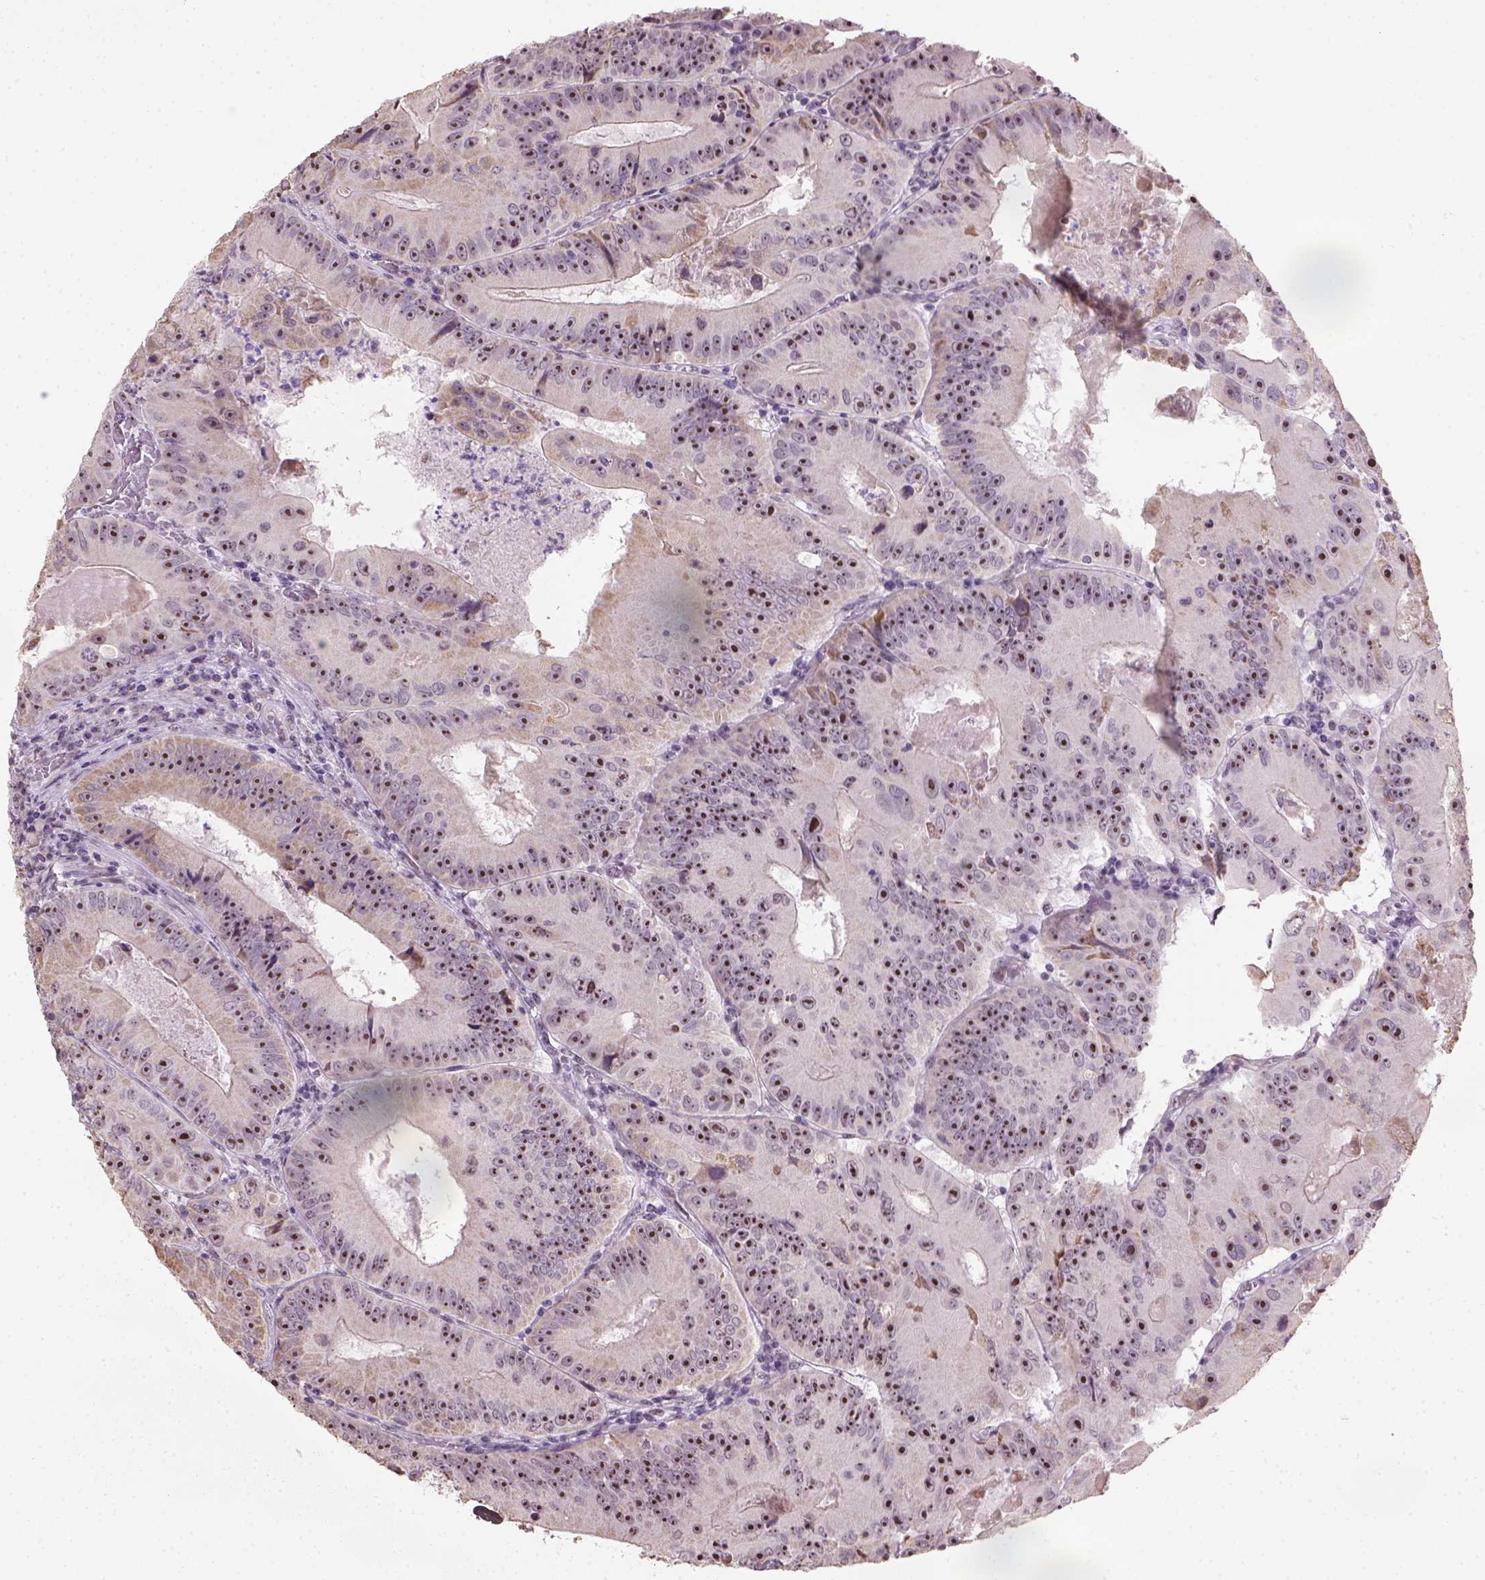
{"staining": {"intensity": "strong", "quantity": ">75%", "location": "nuclear"}, "tissue": "colorectal cancer", "cell_type": "Tumor cells", "image_type": "cancer", "snomed": [{"axis": "morphology", "description": "Adenocarcinoma, NOS"}, {"axis": "topography", "description": "Colon"}], "caption": "A histopathology image of adenocarcinoma (colorectal) stained for a protein reveals strong nuclear brown staining in tumor cells.", "gene": "DDX50", "patient": {"sex": "female", "age": 86}}